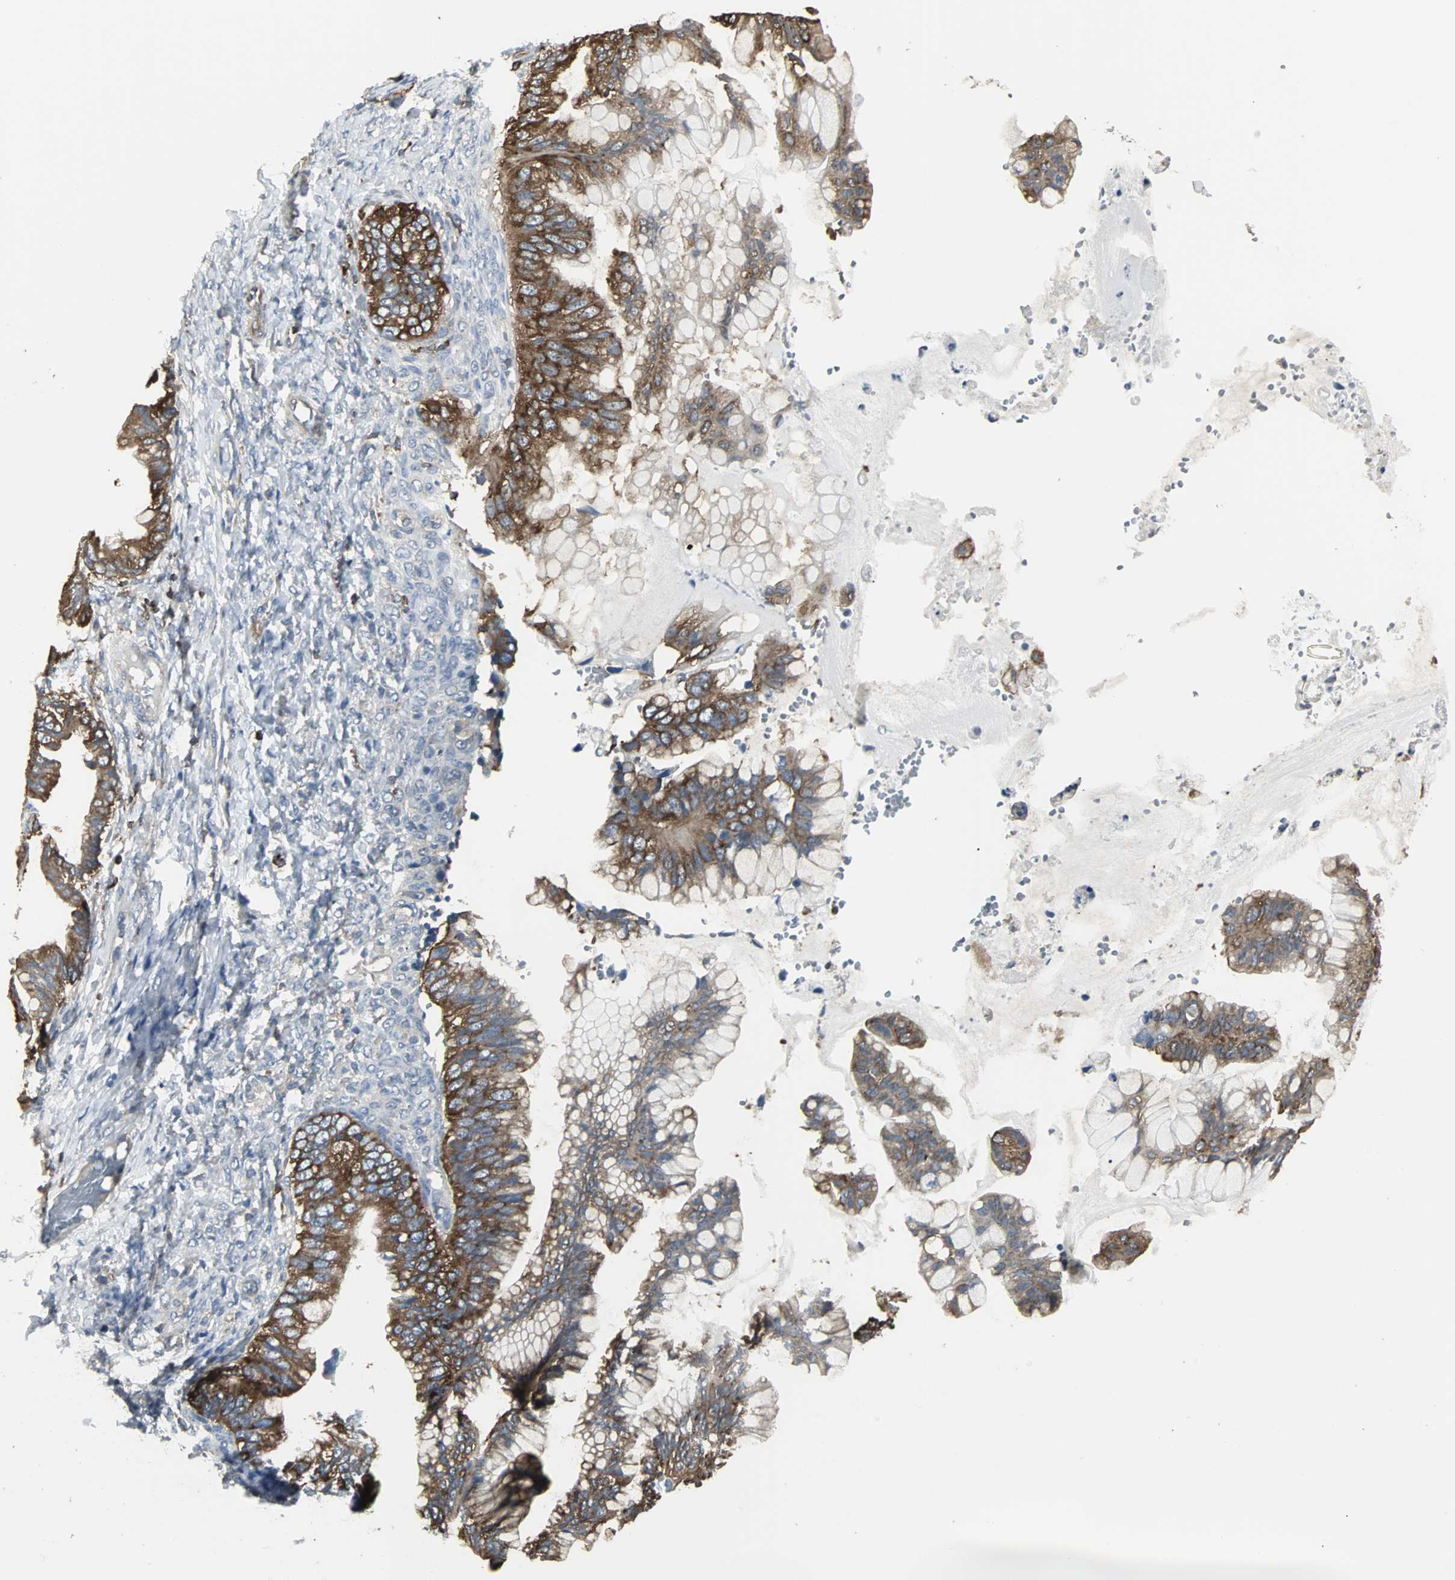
{"staining": {"intensity": "strong", "quantity": ">75%", "location": "cytoplasmic/membranous"}, "tissue": "ovarian cancer", "cell_type": "Tumor cells", "image_type": "cancer", "snomed": [{"axis": "morphology", "description": "Cystadenocarcinoma, mucinous, NOS"}, {"axis": "topography", "description": "Ovary"}], "caption": "An image of ovarian cancer (mucinous cystadenocarcinoma) stained for a protein exhibits strong cytoplasmic/membranous brown staining in tumor cells. The protein is shown in brown color, while the nuclei are stained blue.", "gene": "LRRFIP1", "patient": {"sex": "female", "age": 36}}